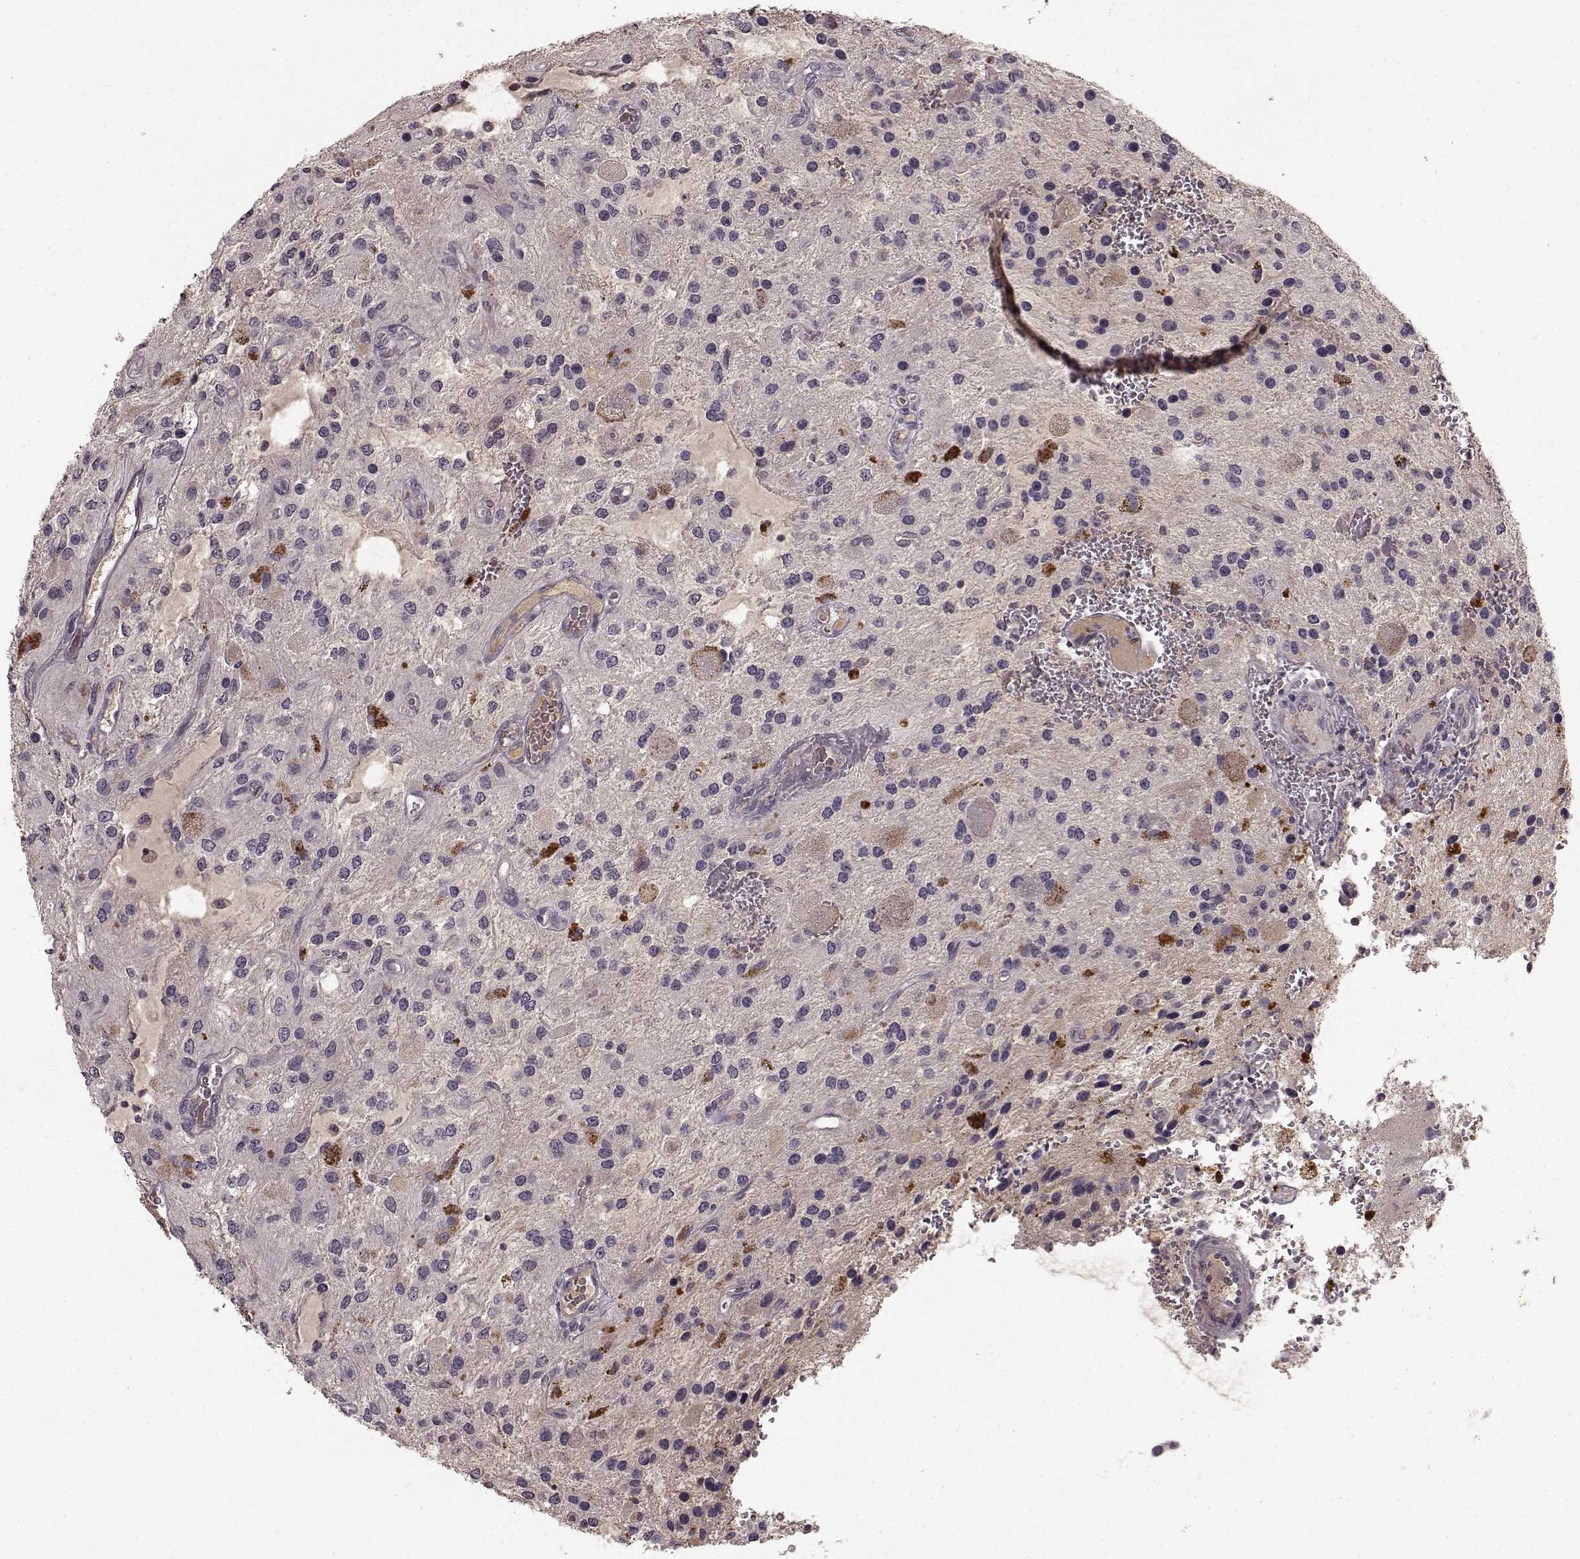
{"staining": {"intensity": "negative", "quantity": "none", "location": "none"}, "tissue": "glioma", "cell_type": "Tumor cells", "image_type": "cancer", "snomed": [{"axis": "morphology", "description": "Glioma, malignant, Low grade"}, {"axis": "topography", "description": "Cerebellum"}], "caption": "Photomicrograph shows no protein expression in tumor cells of low-grade glioma (malignant) tissue. (Immunohistochemistry, brightfield microscopy, high magnification).", "gene": "SLC22A18", "patient": {"sex": "female", "age": 14}}